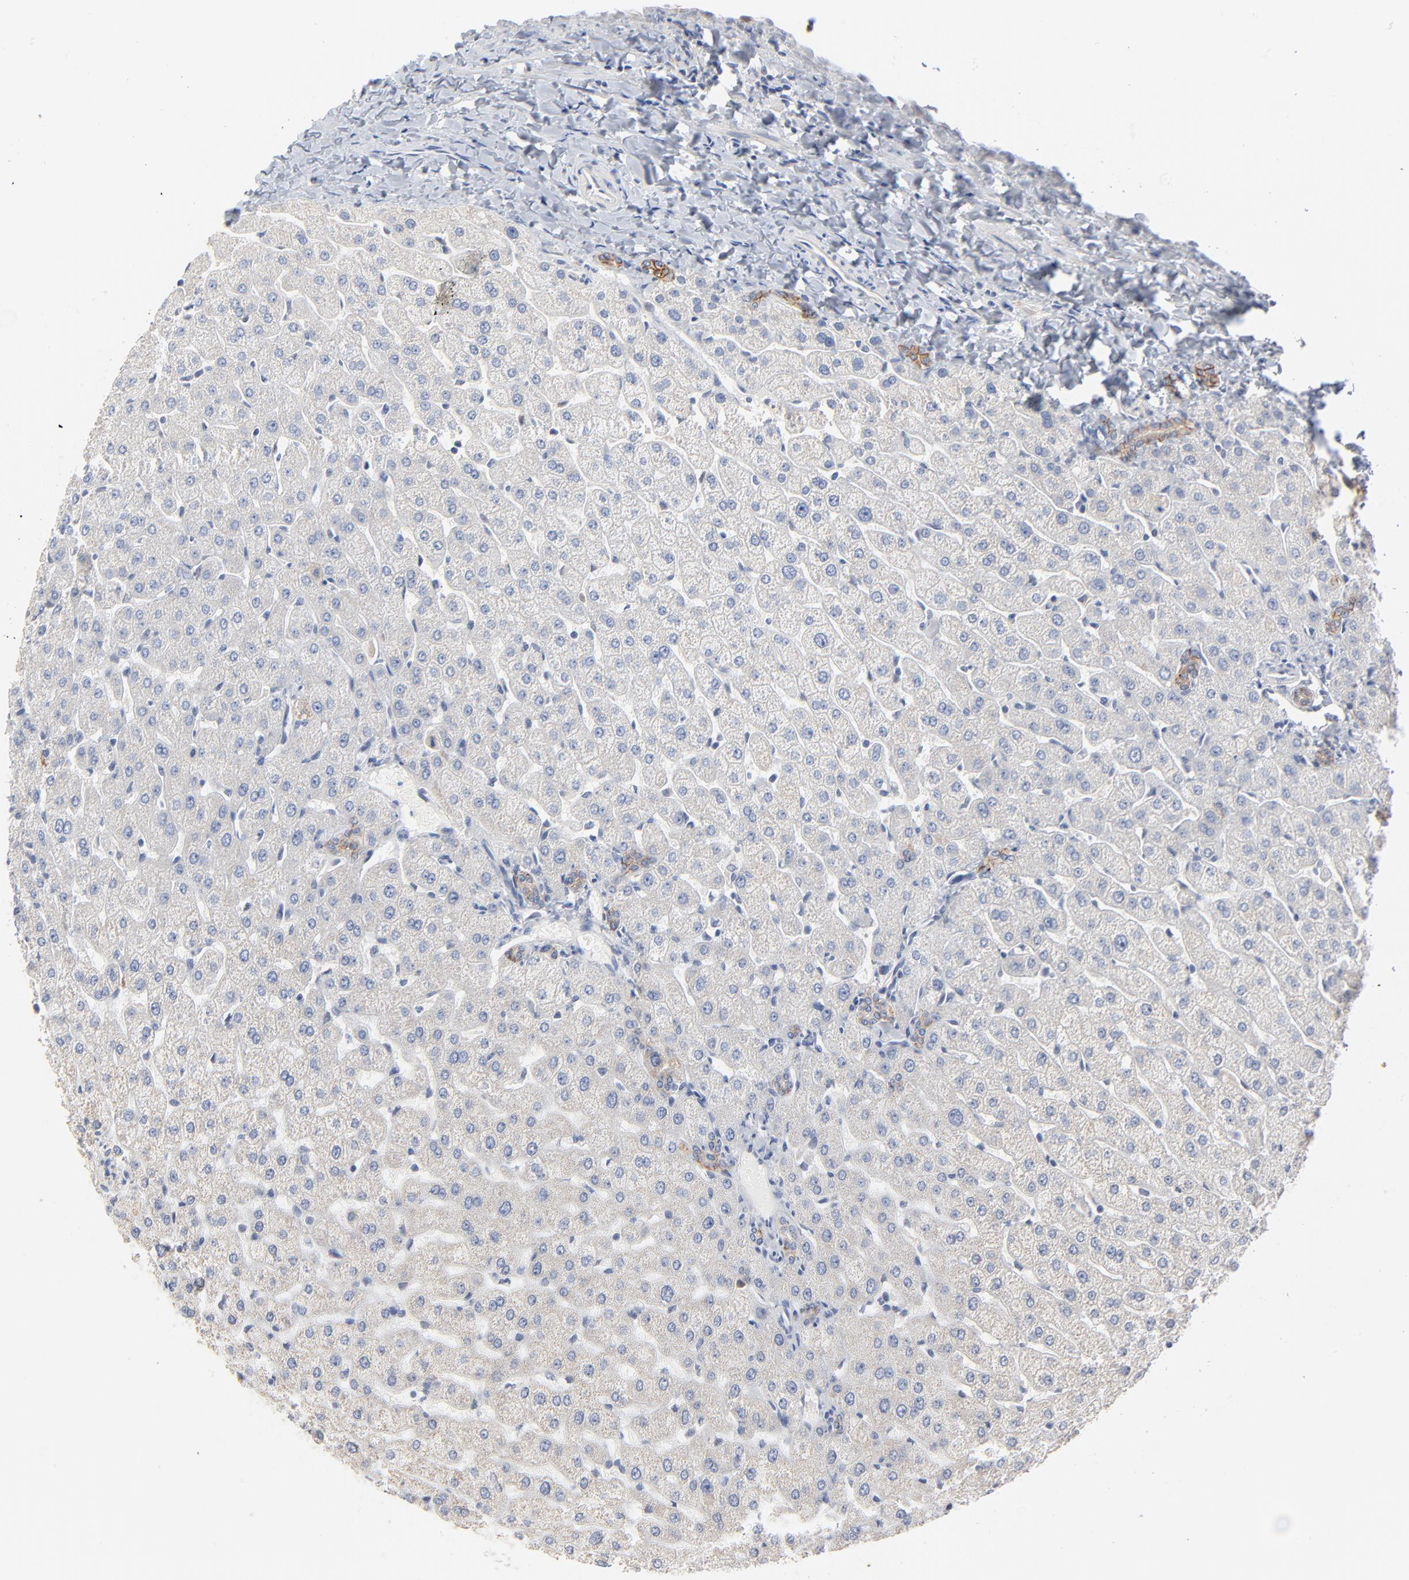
{"staining": {"intensity": "weak", "quantity": ">75%", "location": "cytoplasmic/membranous"}, "tissue": "liver", "cell_type": "Cholangiocytes", "image_type": "normal", "snomed": [{"axis": "morphology", "description": "Normal tissue, NOS"}, {"axis": "morphology", "description": "Fibrosis, NOS"}, {"axis": "topography", "description": "Liver"}], "caption": "Immunohistochemical staining of normal human liver reveals >75% levels of weak cytoplasmic/membranous protein positivity in approximately >75% of cholangiocytes.", "gene": "EPCAM", "patient": {"sex": "female", "age": 29}}